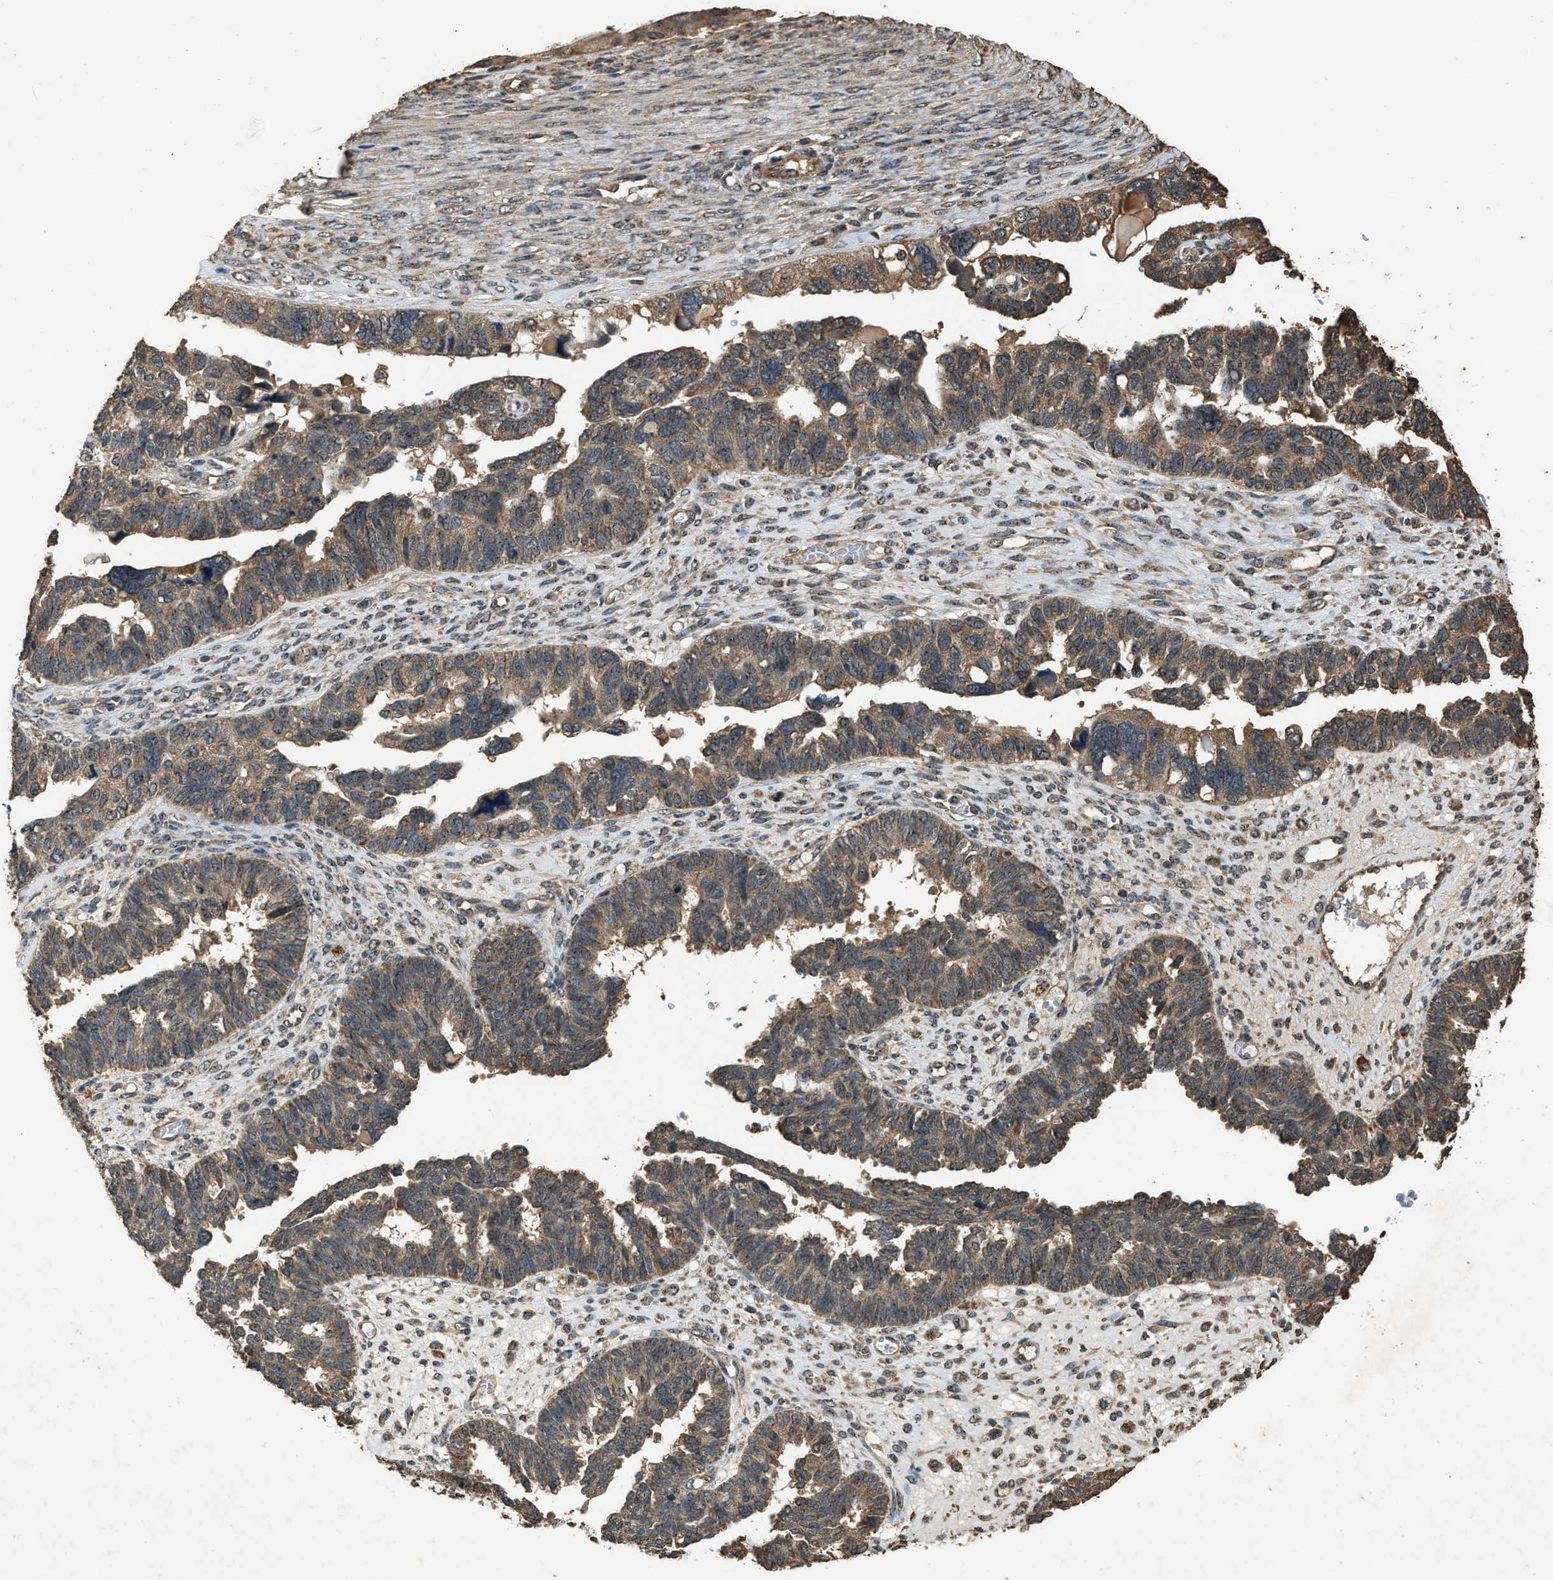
{"staining": {"intensity": "moderate", "quantity": ">75%", "location": "cytoplasmic/membranous,nuclear"}, "tissue": "ovarian cancer", "cell_type": "Tumor cells", "image_type": "cancer", "snomed": [{"axis": "morphology", "description": "Cystadenocarcinoma, serous, NOS"}, {"axis": "topography", "description": "Ovary"}], "caption": "Brown immunohistochemical staining in human serous cystadenocarcinoma (ovarian) exhibits moderate cytoplasmic/membranous and nuclear staining in approximately >75% of tumor cells. The staining was performed using DAB to visualize the protein expression in brown, while the nuclei were stained in blue with hematoxylin (Magnification: 20x).", "gene": "DENND6B", "patient": {"sex": "female", "age": 79}}